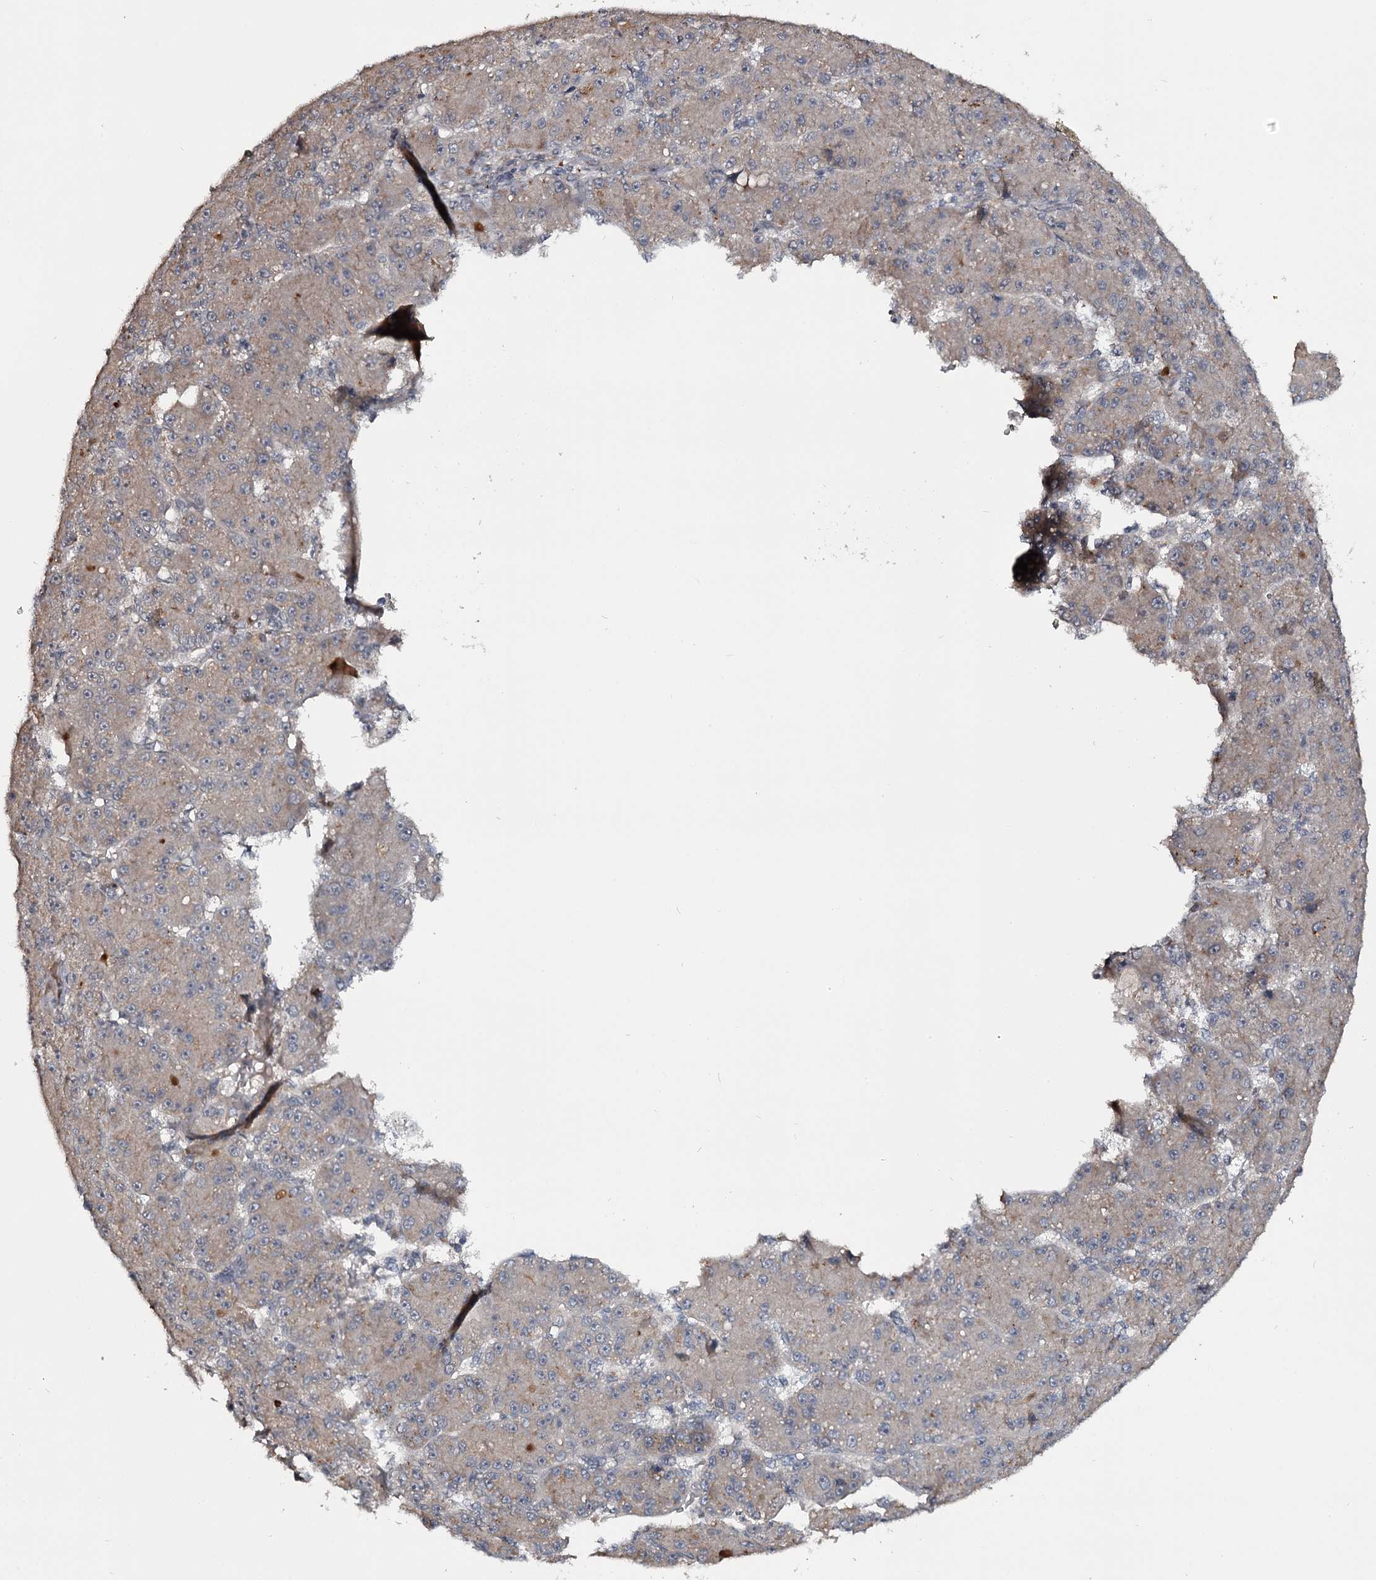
{"staining": {"intensity": "weak", "quantity": "<25%", "location": "cytoplasmic/membranous"}, "tissue": "liver cancer", "cell_type": "Tumor cells", "image_type": "cancer", "snomed": [{"axis": "morphology", "description": "Carcinoma, Hepatocellular, NOS"}, {"axis": "topography", "description": "Liver"}], "caption": "IHC image of neoplastic tissue: human hepatocellular carcinoma (liver) stained with DAB (3,3'-diaminobenzidine) exhibits no significant protein expression in tumor cells. Nuclei are stained in blue.", "gene": "CWF19L2", "patient": {"sex": "male", "age": 67}}